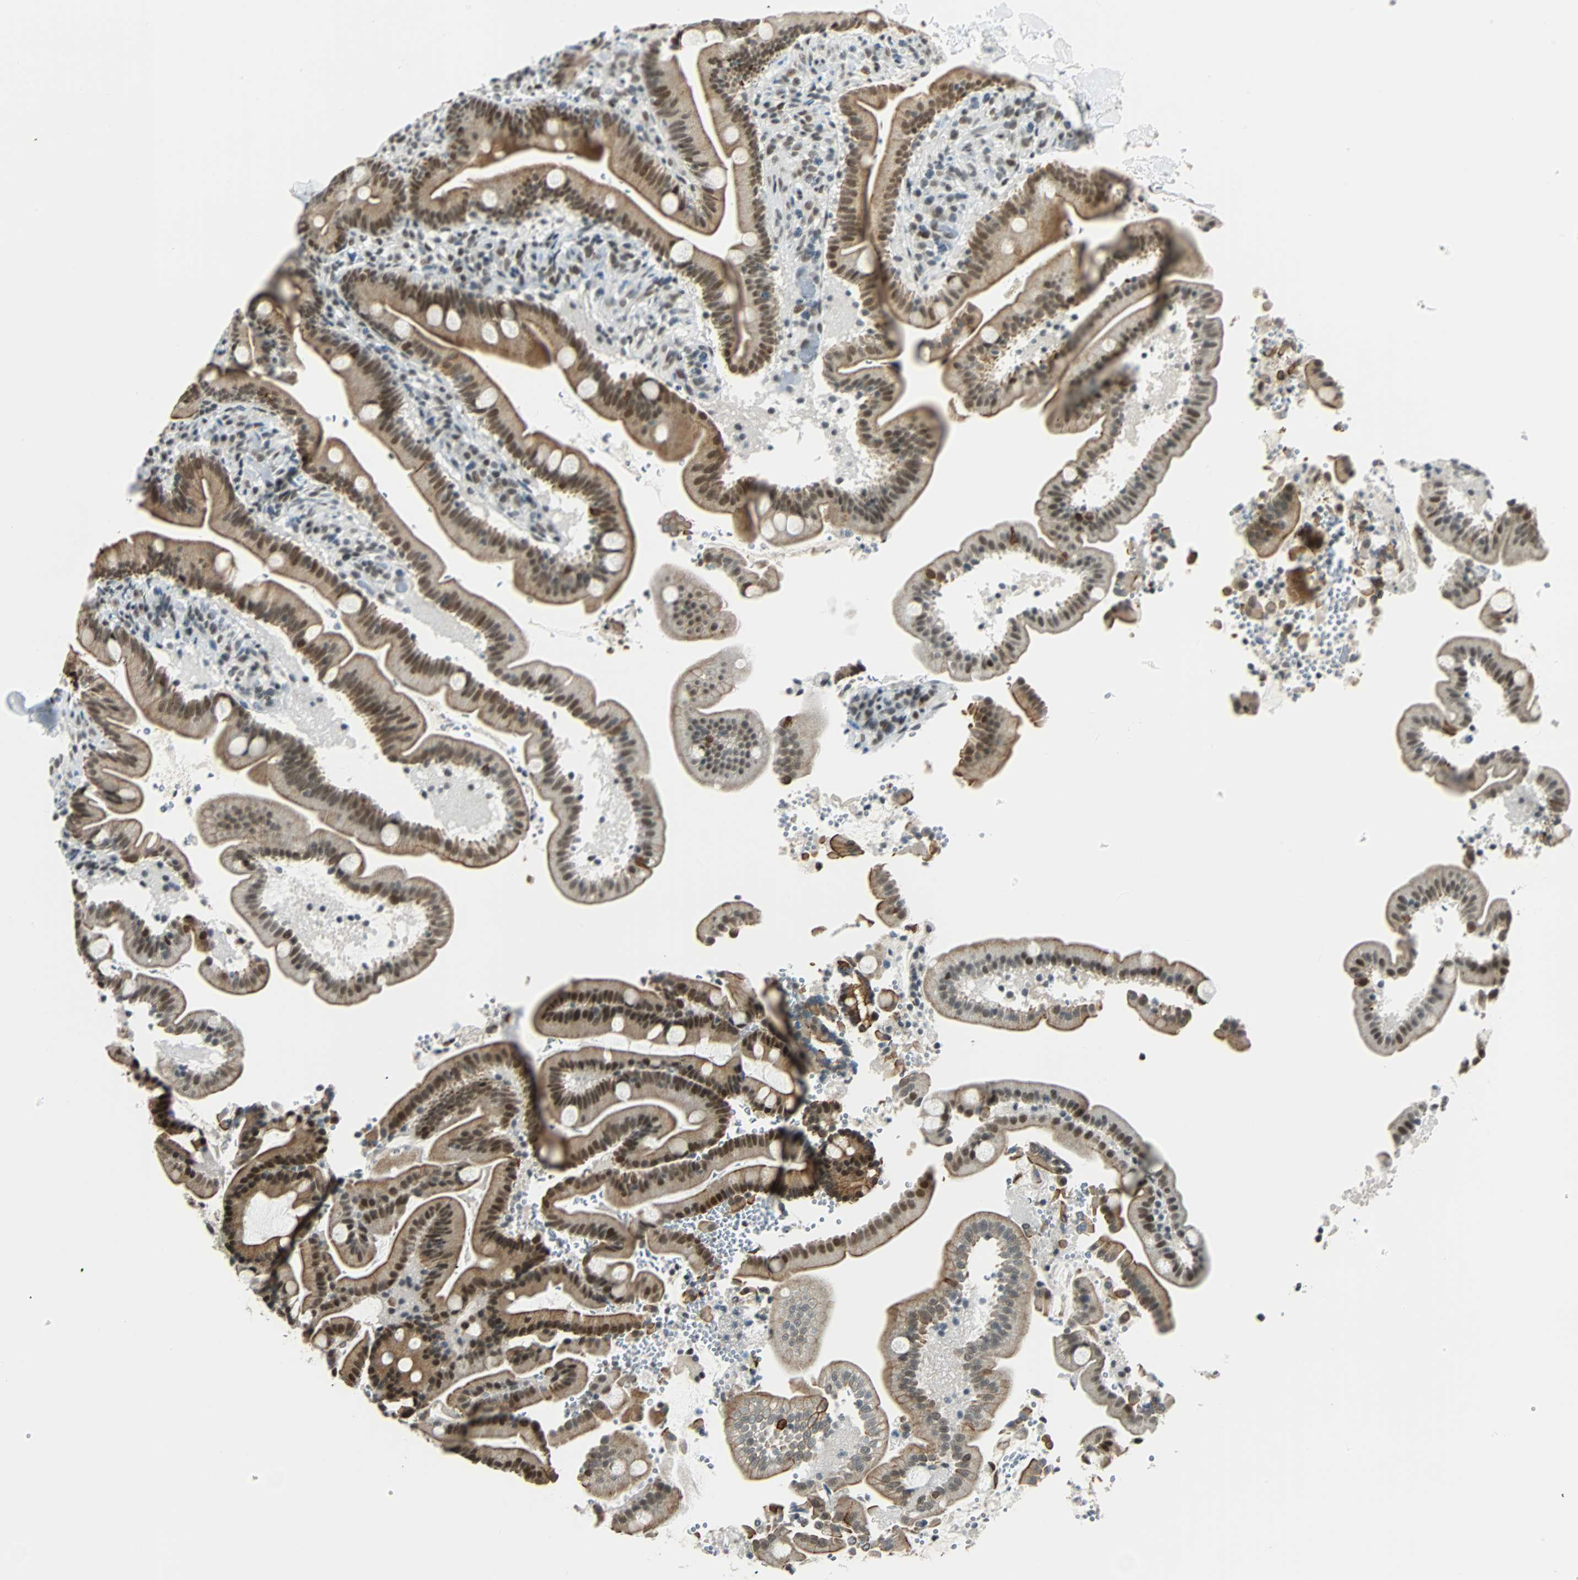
{"staining": {"intensity": "moderate", "quantity": ">75%", "location": "cytoplasmic/membranous,nuclear"}, "tissue": "duodenum", "cell_type": "Glandular cells", "image_type": "normal", "snomed": [{"axis": "morphology", "description": "Normal tissue, NOS"}, {"axis": "topography", "description": "Duodenum"}], "caption": "Protein staining exhibits moderate cytoplasmic/membranous,nuclear staining in about >75% of glandular cells in unremarkable duodenum.", "gene": "NELFE", "patient": {"sex": "male", "age": 54}}